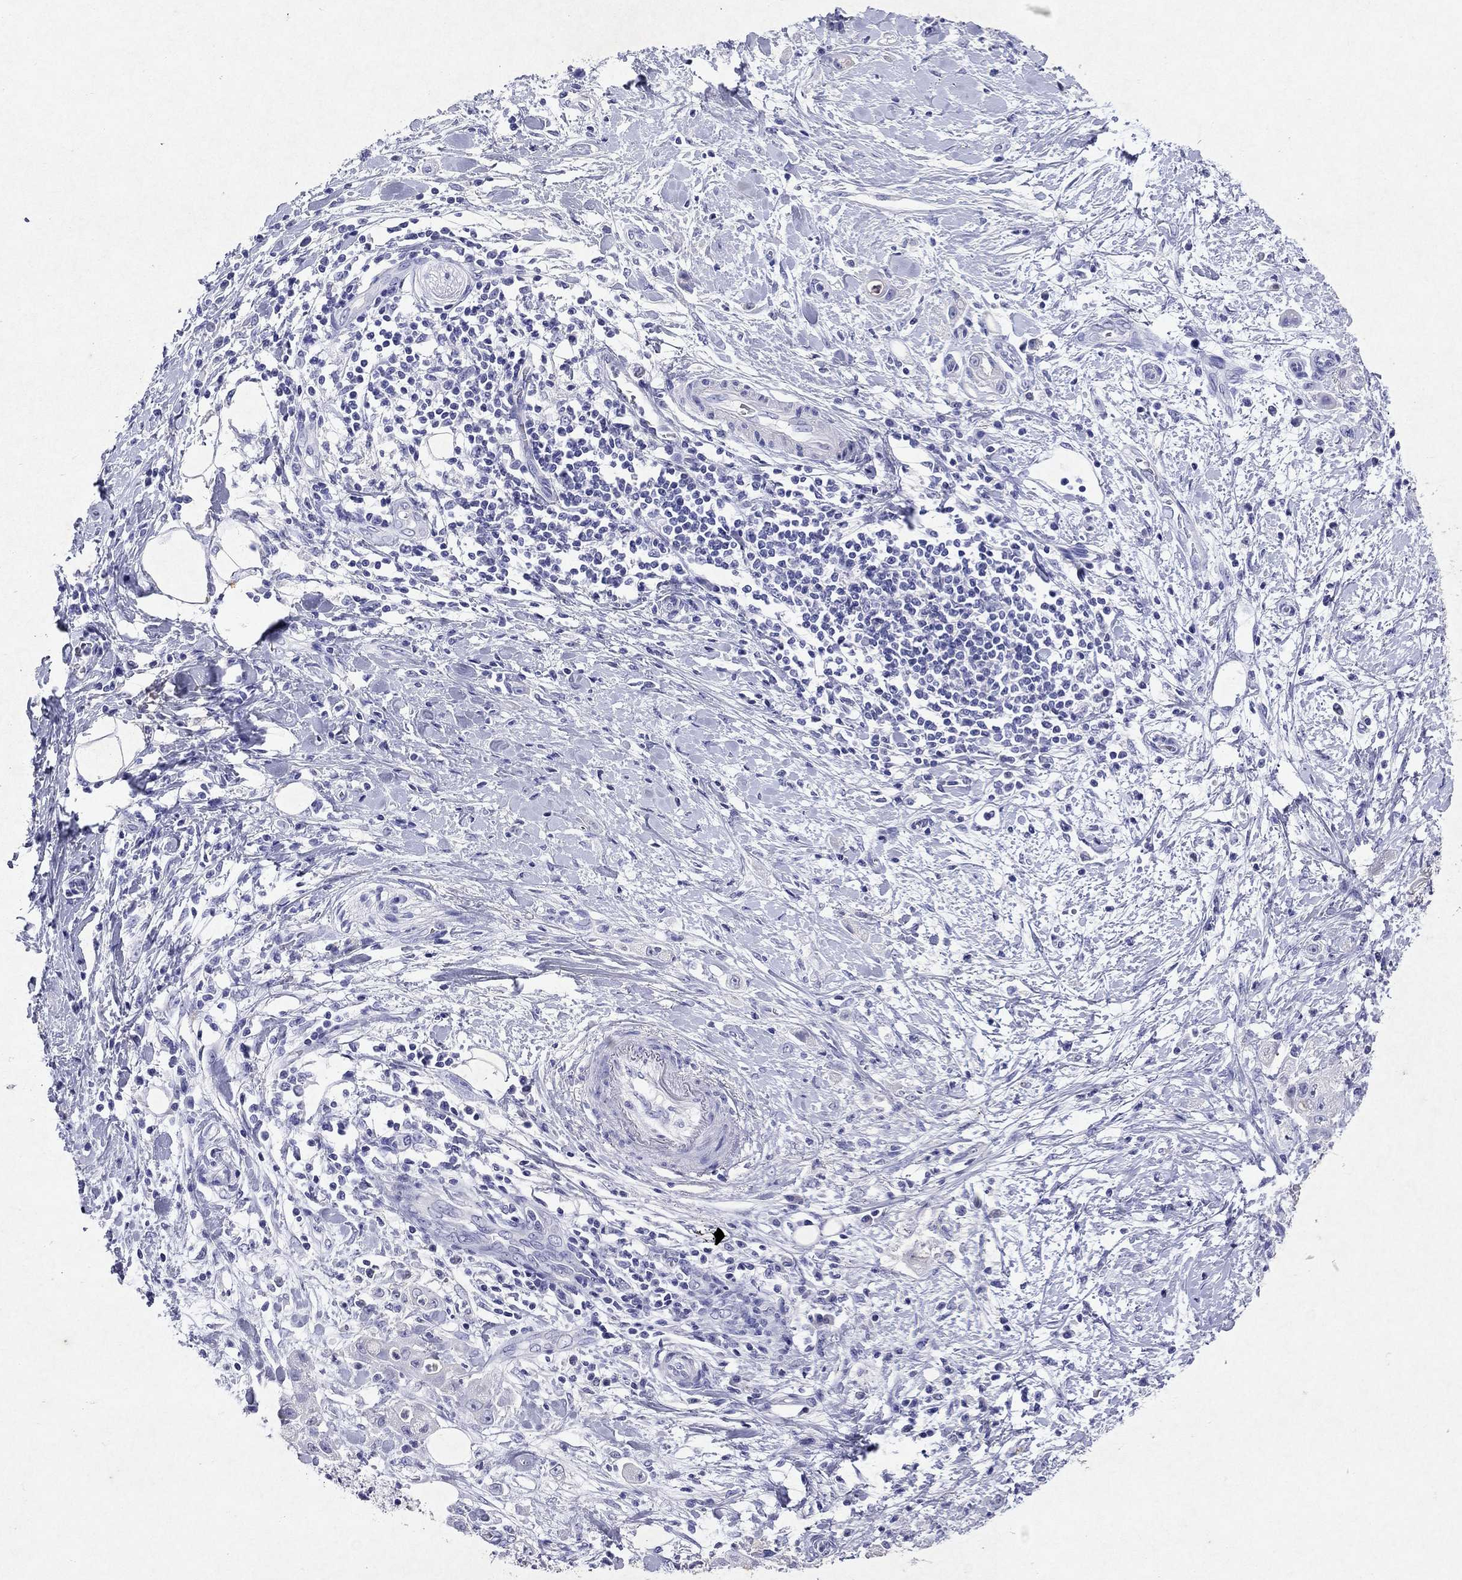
{"staining": {"intensity": "negative", "quantity": "none", "location": "none"}, "tissue": "stomach cancer", "cell_type": "Tumor cells", "image_type": "cancer", "snomed": [{"axis": "morphology", "description": "Adenocarcinoma, NOS"}, {"axis": "topography", "description": "Stomach"}], "caption": "An immunohistochemistry image of stomach cancer is shown. There is no staining in tumor cells of stomach cancer.", "gene": "ARMC12", "patient": {"sex": "male", "age": 58}}